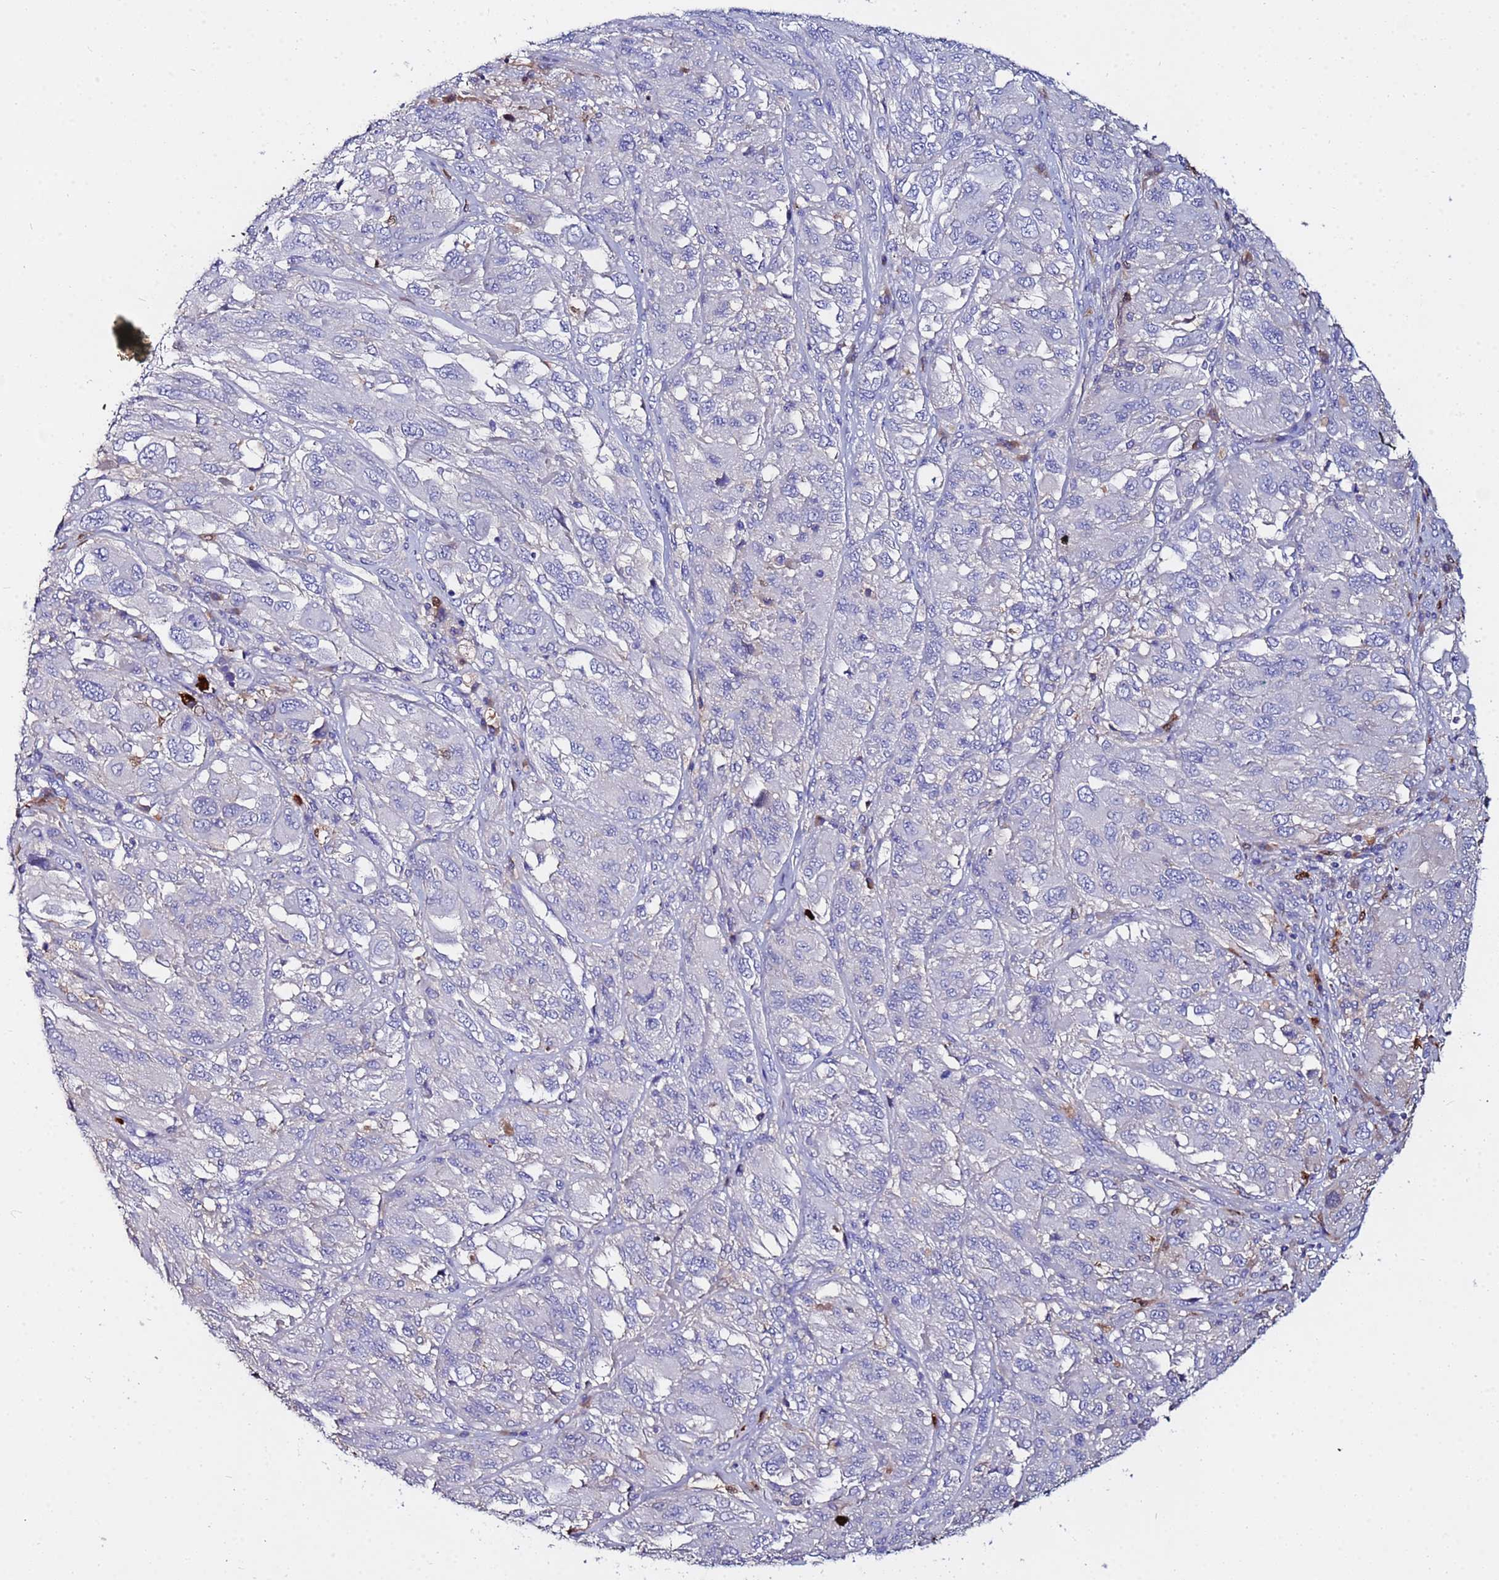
{"staining": {"intensity": "negative", "quantity": "none", "location": "none"}, "tissue": "melanoma", "cell_type": "Tumor cells", "image_type": "cancer", "snomed": [{"axis": "morphology", "description": "Malignant melanoma, NOS"}, {"axis": "topography", "description": "Skin"}], "caption": "DAB immunohistochemical staining of melanoma reveals no significant expression in tumor cells.", "gene": "TUBAL3", "patient": {"sex": "female", "age": 91}}